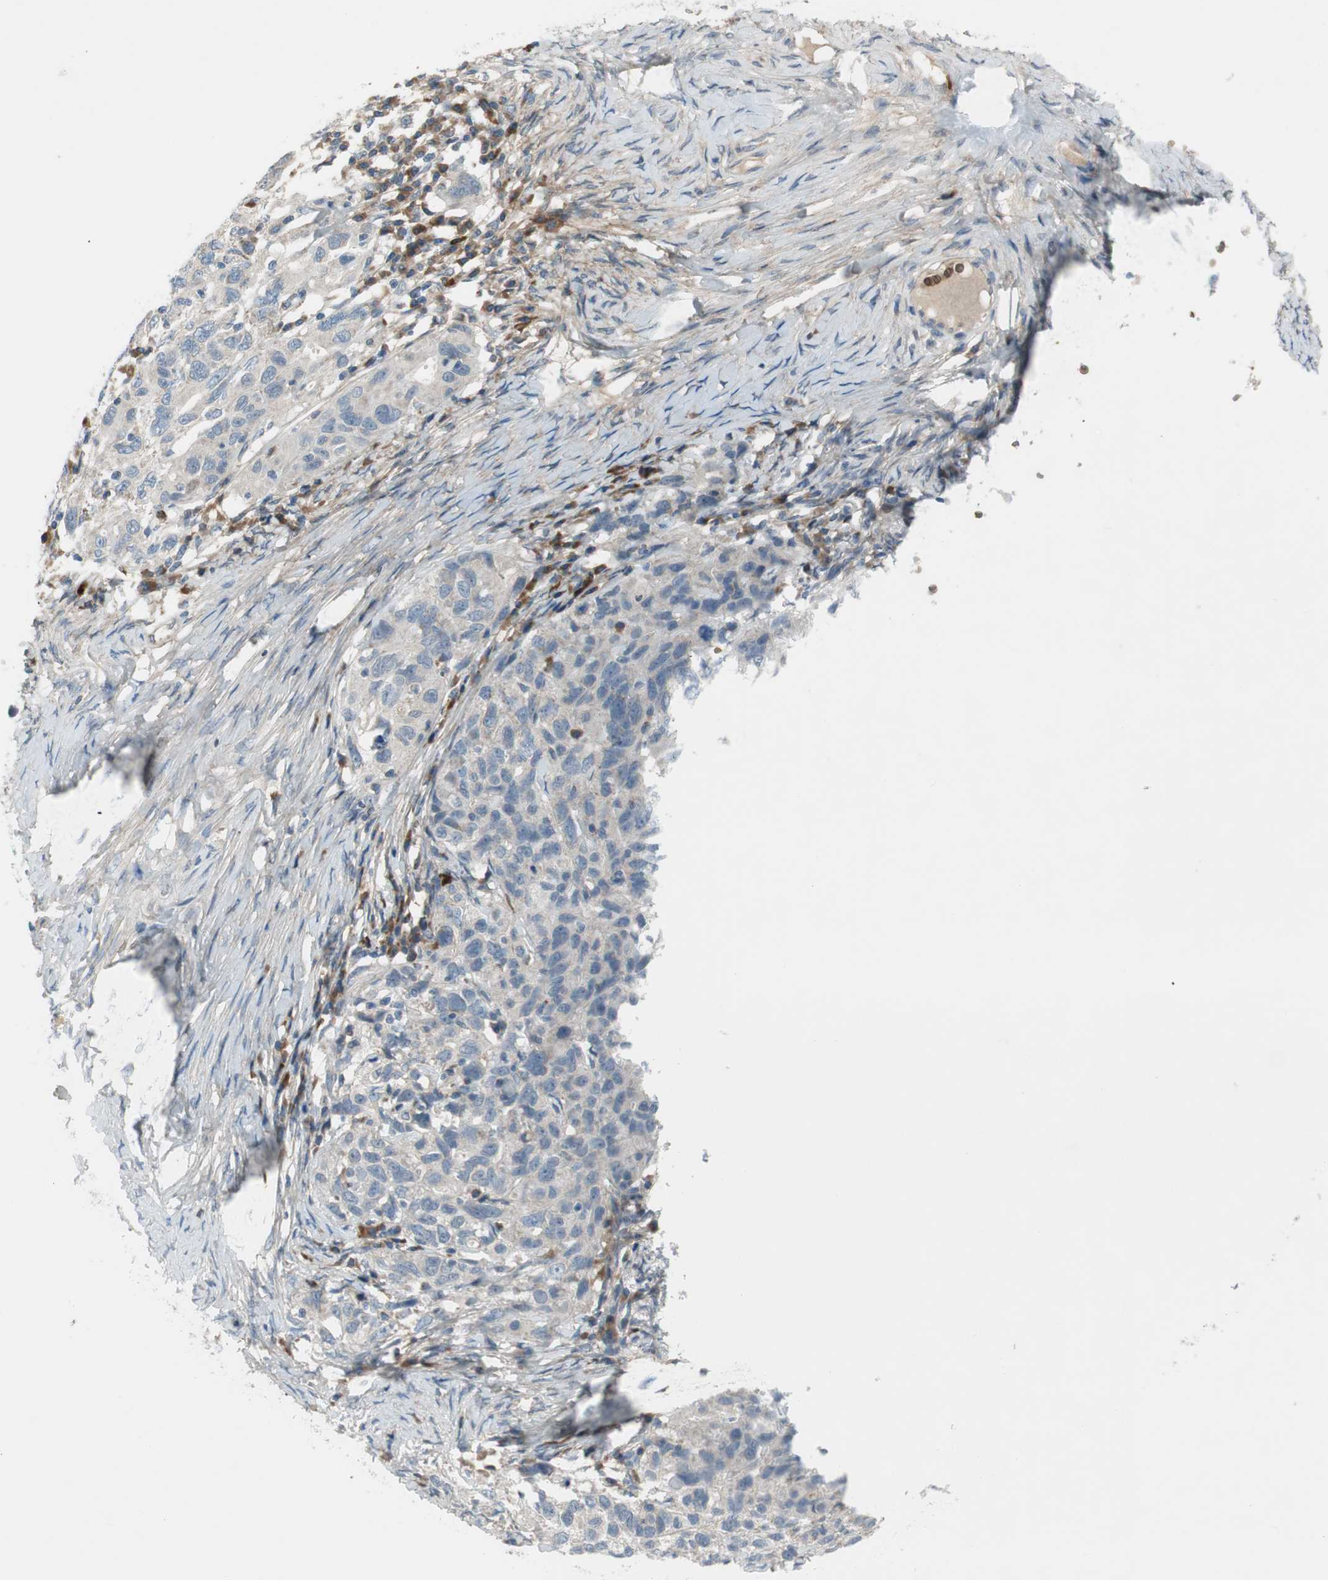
{"staining": {"intensity": "weak", "quantity": "25%-75%", "location": "cytoplasmic/membranous"}, "tissue": "ovarian cancer", "cell_type": "Tumor cells", "image_type": "cancer", "snomed": [{"axis": "morphology", "description": "Cystadenocarcinoma, serous, NOS"}, {"axis": "topography", "description": "Ovary"}], "caption": "Ovarian cancer stained with a protein marker reveals weak staining in tumor cells.", "gene": "GYPC", "patient": {"sex": "female", "age": 82}}